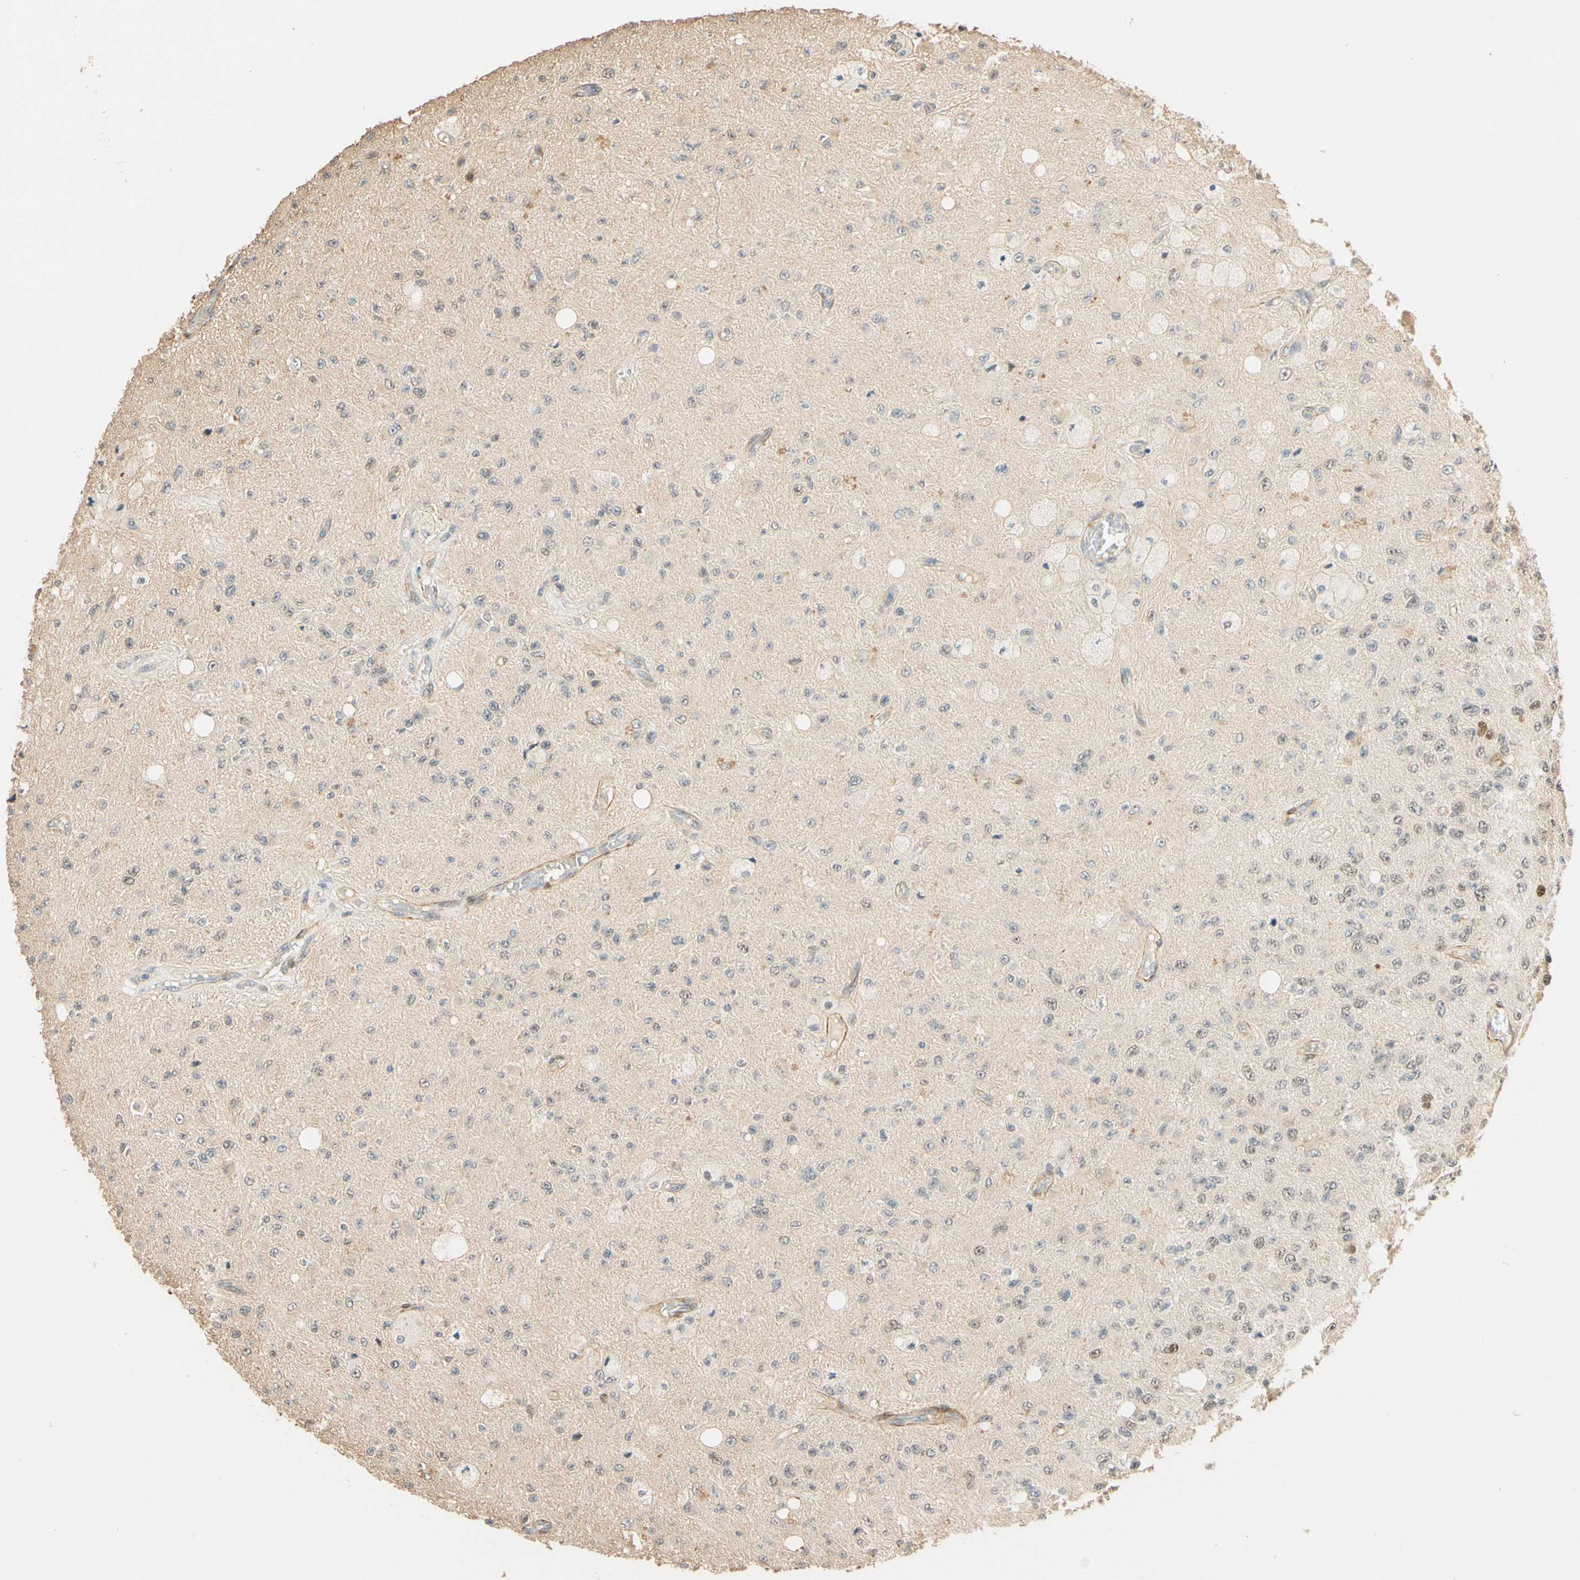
{"staining": {"intensity": "negative", "quantity": "none", "location": "none"}, "tissue": "glioma", "cell_type": "Tumor cells", "image_type": "cancer", "snomed": [{"axis": "morphology", "description": "Glioma, malignant, High grade"}, {"axis": "topography", "description": "pancreas cauda"}], "caption": "A histopathology image of human glioma is negative for staining in tumor cells. (Brightfield microscopy of DAB (3,3'-diaminobenzidine) IHC at high magnification).", "gene": "QSER1", "patient": {"sex": "male", "age": 60}}